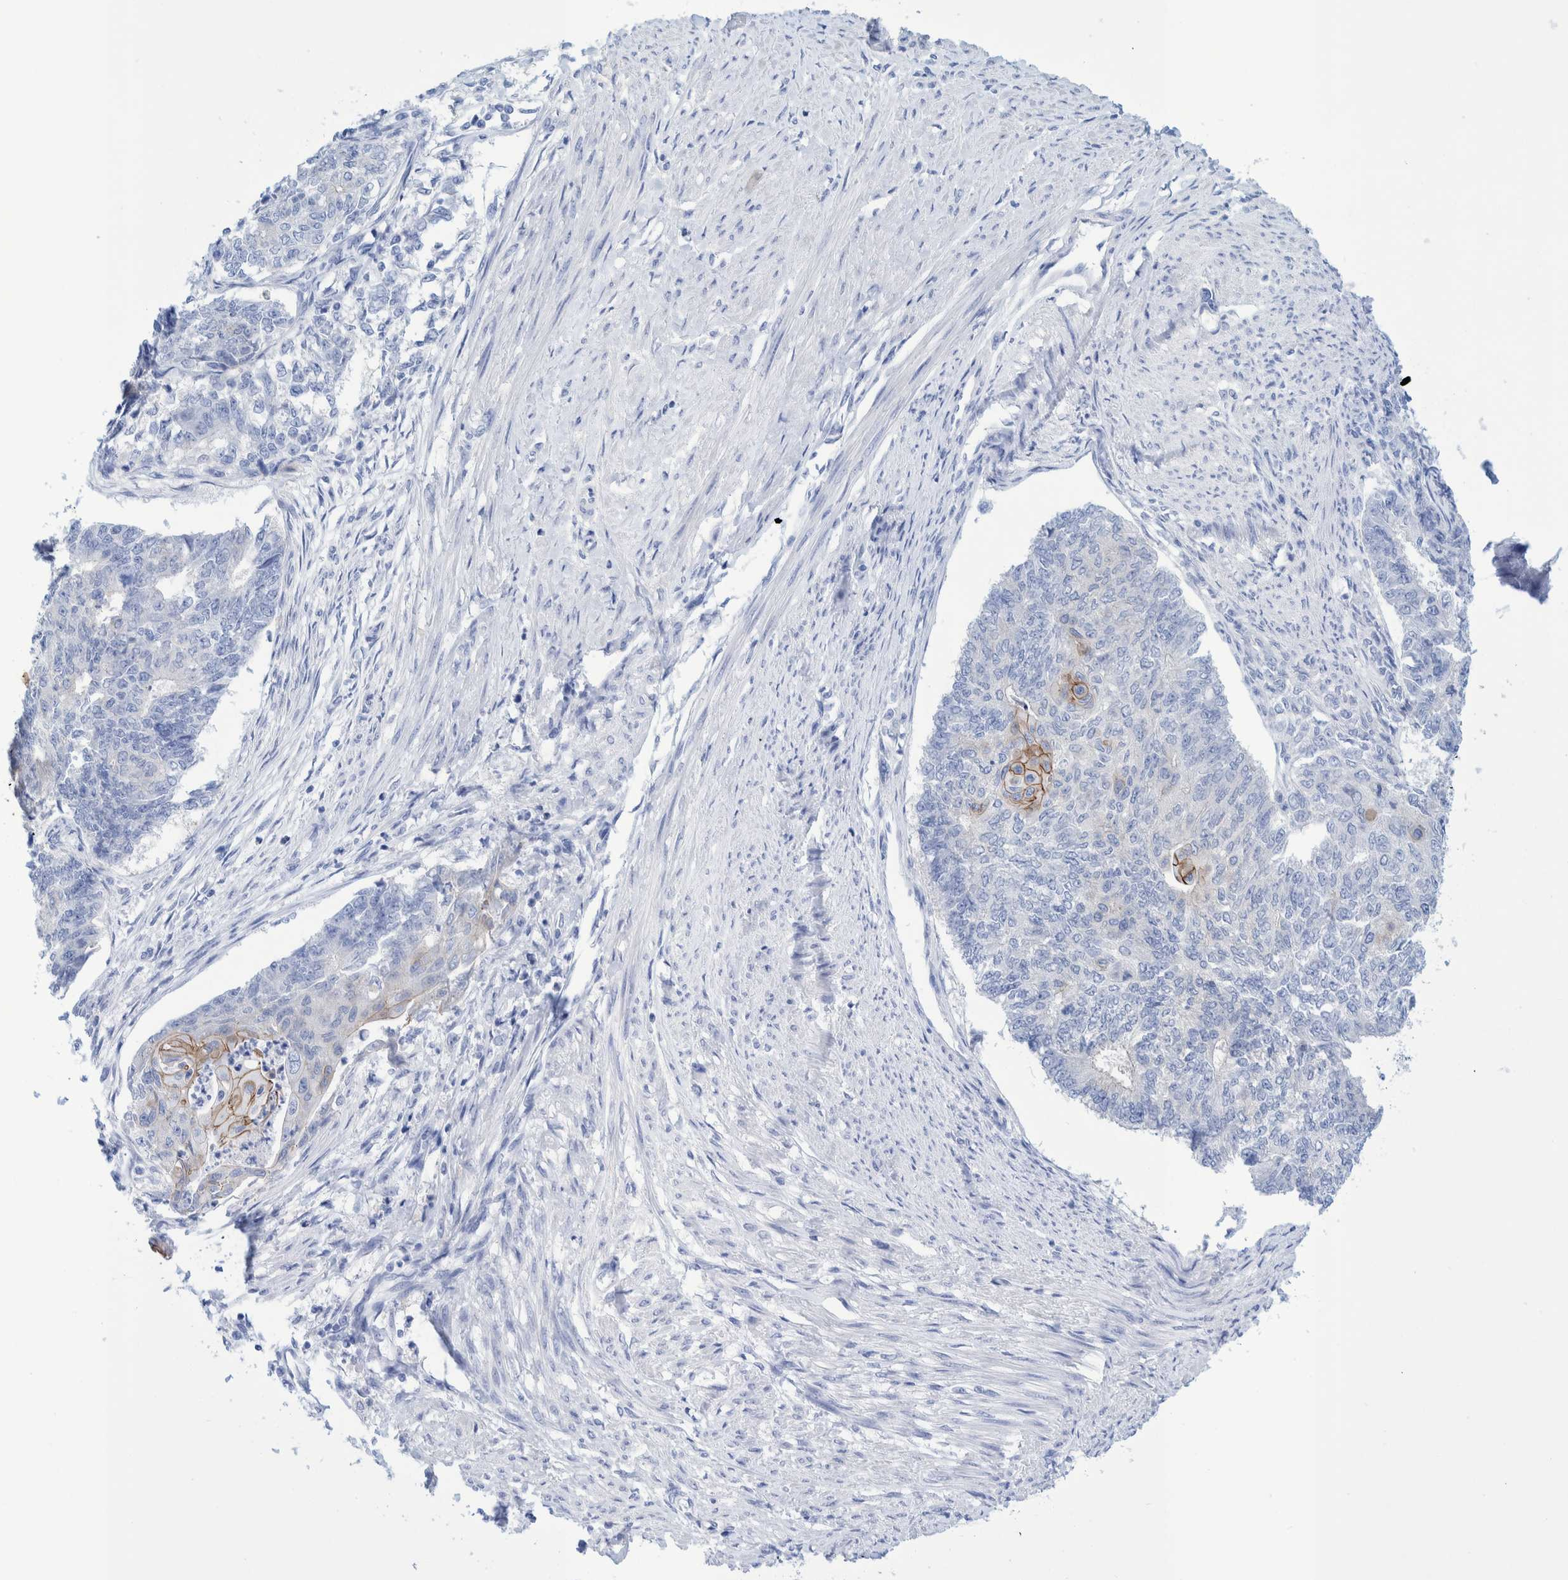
{"staining": {"intensity": "negative", "quantity": "none", "location": "none"}, "tissue": "endometrial cancer", "cell_type": "Tumor cells", "image_type": "cancer", "snomed": [{"axis": "morphology", "description": "Adenocarcinoma, NOS"}, {"axis": "topography", "description": "Endometrium"}], "caption": "The image exhibits no significant positivity in tumor cells of endometrial adenocarcinoma.", "gene": "PERP", "patient": {"sex": "female", "age": 32}}